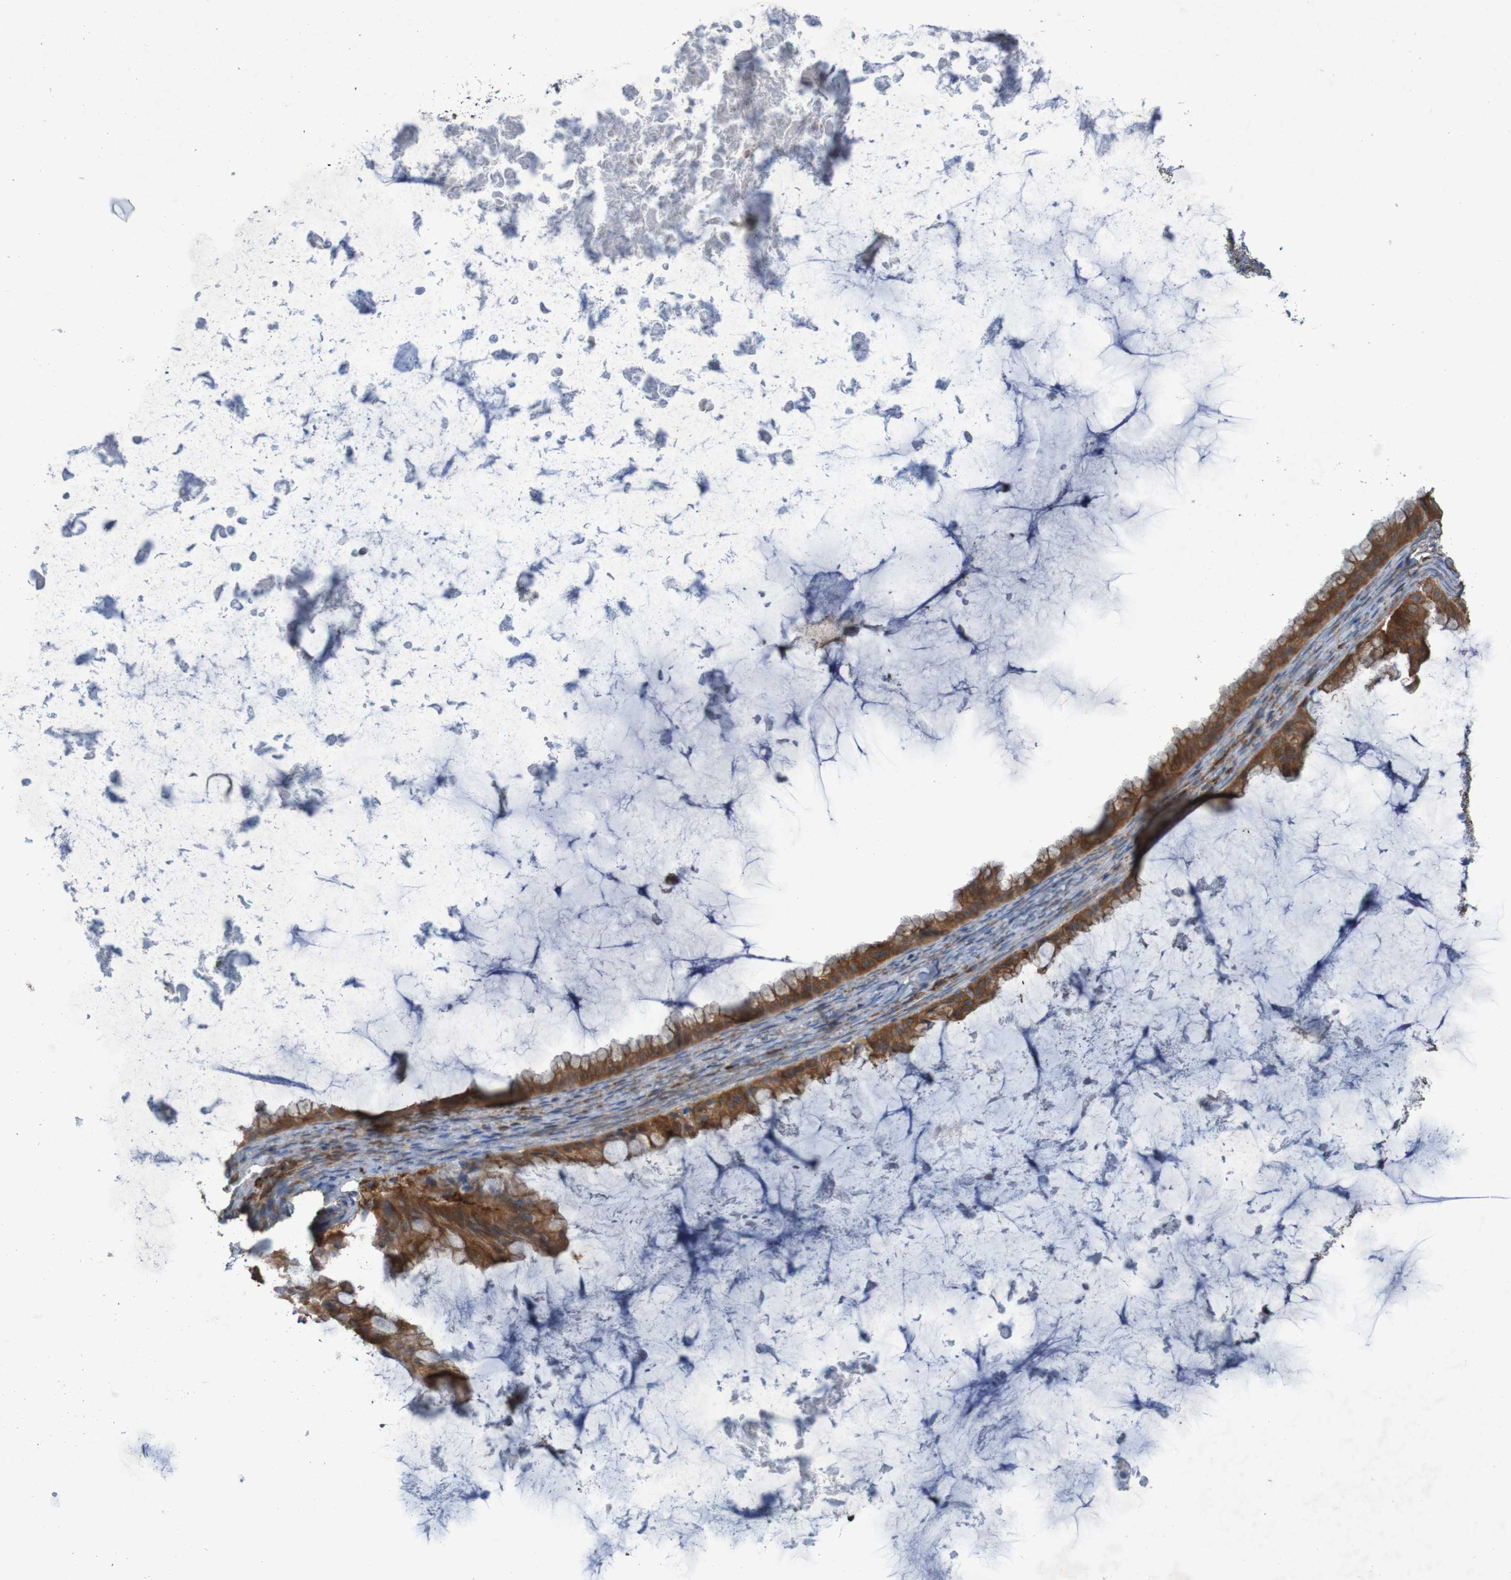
{"staining": {"intensity": "moderate", "quantity": ">75%", "location": "cytoplasmic/membranous"}, "tissue": "ovarian cancer", "cell_type": "Tumor cells", "image_type": "cancer", "snomed": [{"axis": "morphology", "description": "Cystadenocarcinoma, mucinous, NOS"}, {"axis": "topography", "description": "Ovary"}], "caption": "Moderate cytoplasmic/membranous positivity for a protein is present in approximately >75% of tumor cells of ovarian cancer (mucinous cystadenocarcinoma) using immunohistochemistry (IHC).", "gene": "CCDC51", "patient": {"sex": "female", "age": 61}}